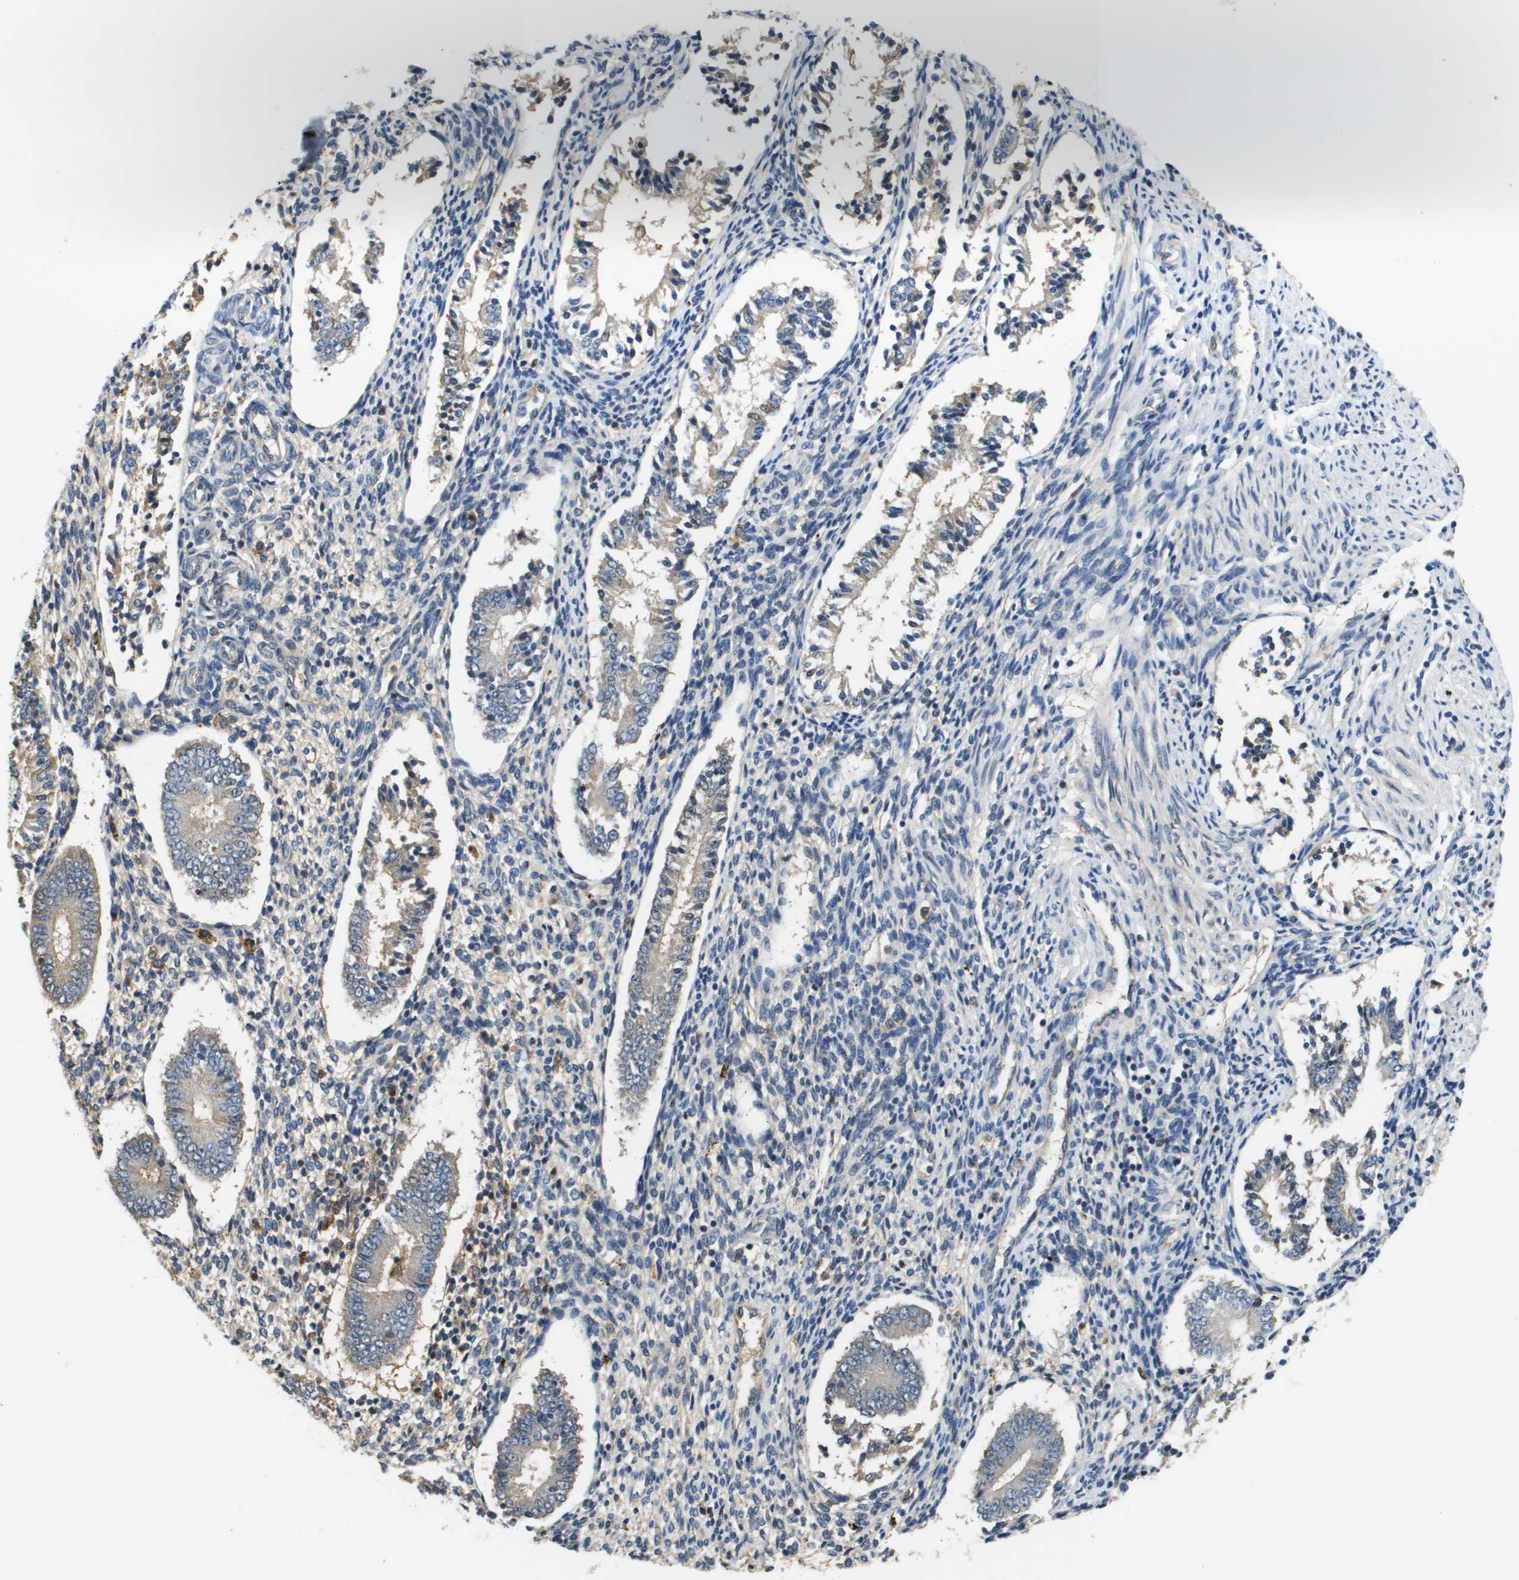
{"staining": {"intensity": "moderate", "quantity": "<25%", "location": "cytoplasmic/membranous"}, "tissue": "endometrium", "cell_type": "Cells in endometrial stroma", "image_type": "normal", "snomed": [{"axis": "morphology", "description": "Normal tissue, NOS"}, {"axis": "topography", "description": "Endometrium"}], "caption": "Normal endometrium demonstrates moderate cytoplasmic/membranous staining in approximately <25% of cells in endometrial stroma Immunohistochemistry (ihc) stains the protein of interest in brown and the nuclei are stained blue..", "gene": "SLC16A3", "patient": {"sex": "female", "age": 42}}